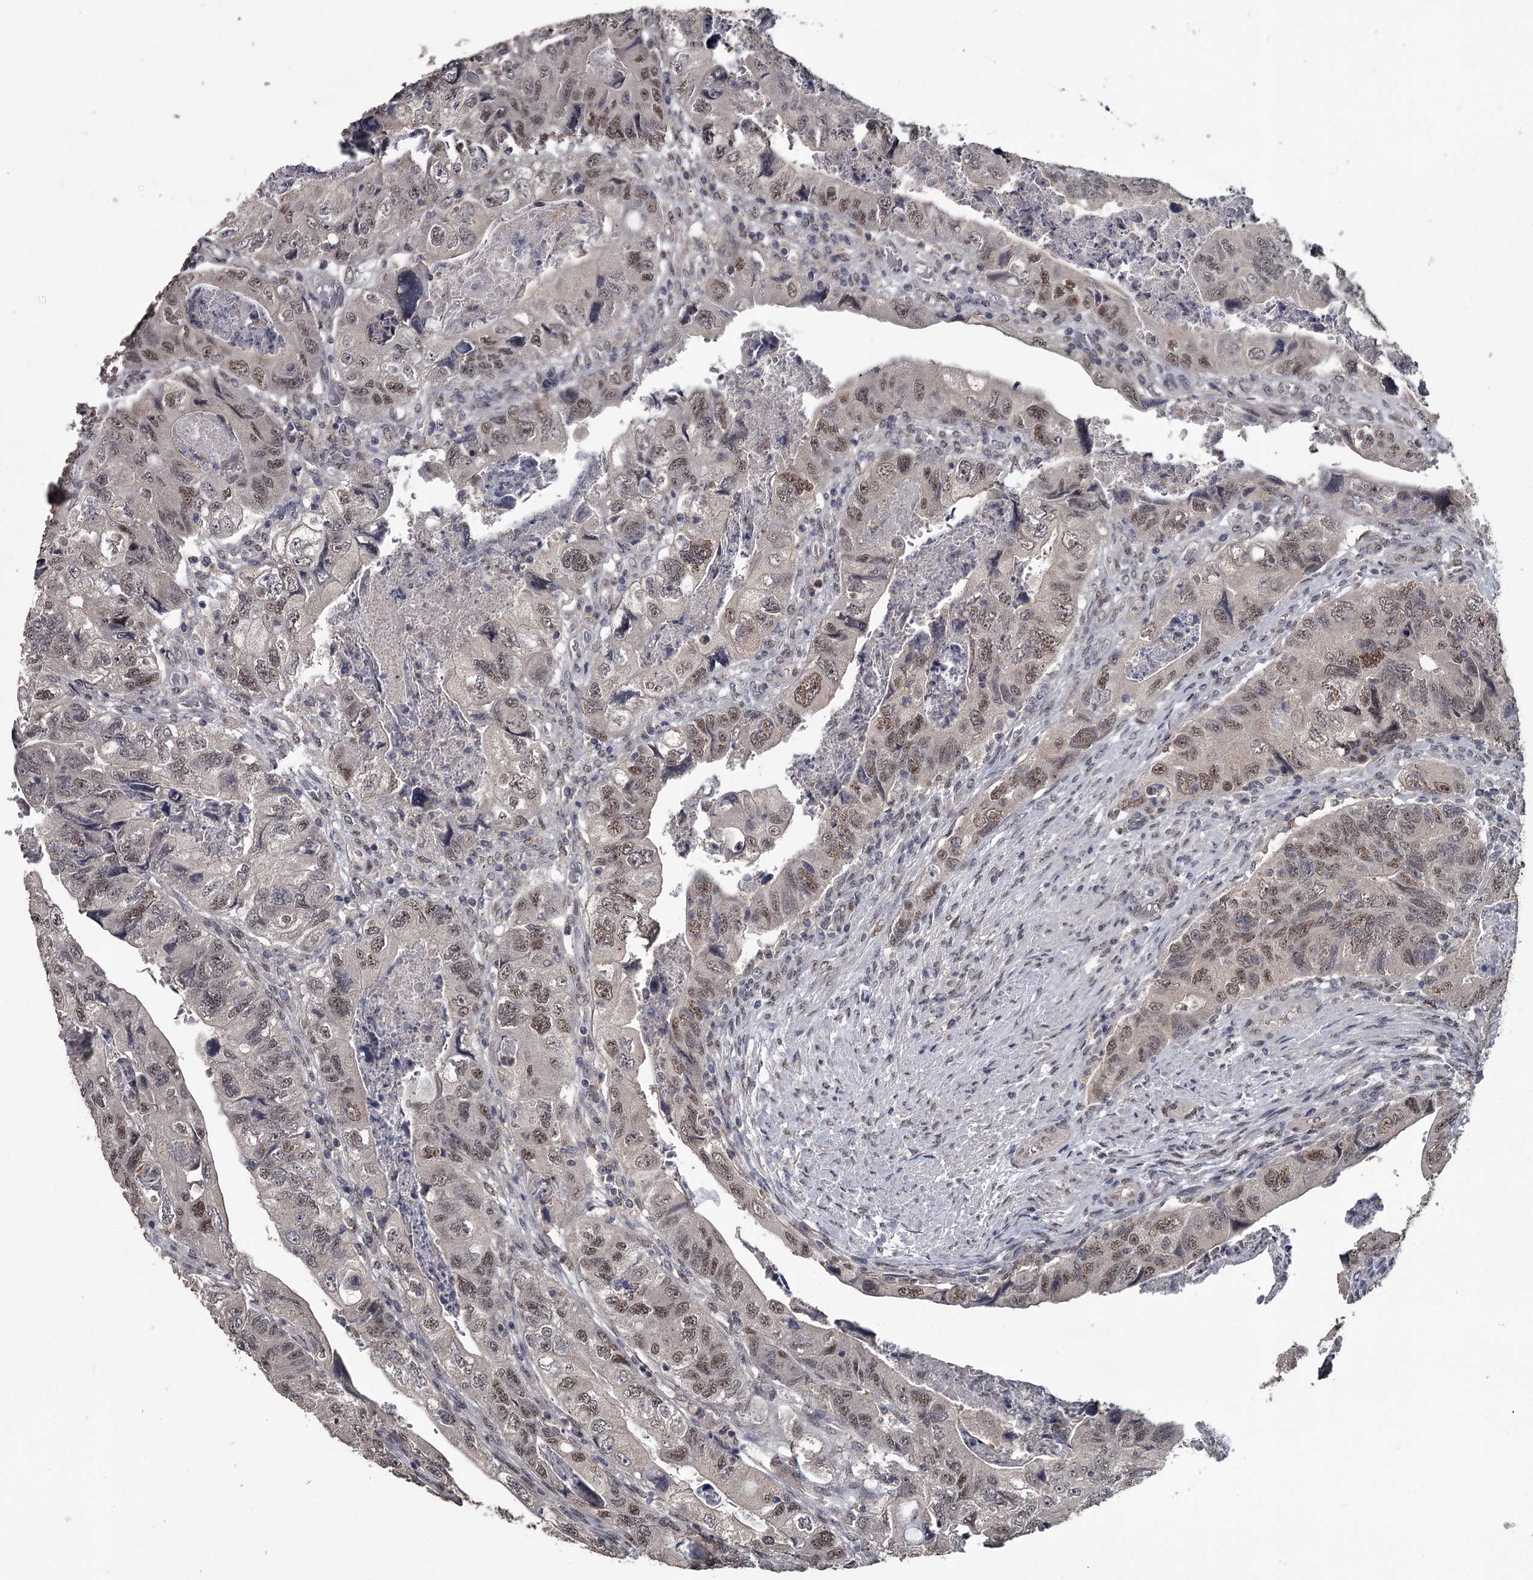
{"staining": {"intensity": "moderate", "quantity": "25%-75%", "location": "nuclear"}, "tissue": "colorectal cancer", "cell_type": "Tumor cells", "image_type": "cancer", "snomed": [{"axis": "morphology", "description": "Adenocarcinoma, NOS"}, {"axis": "topography", "description": "Rectum"}], "caption": "Immunohistochemistry (IHC) image of neoplastic tissue: human colorectal adenocarcinoma stained using immunohistochemistry (IHC) displays medium levels of moderate protein expression localized specifically in the nuclear of tumor cells, appearing as a nuclear brown color.", "gene": "PRPF40B", "patient": {"sex": "male", "age": 63}}